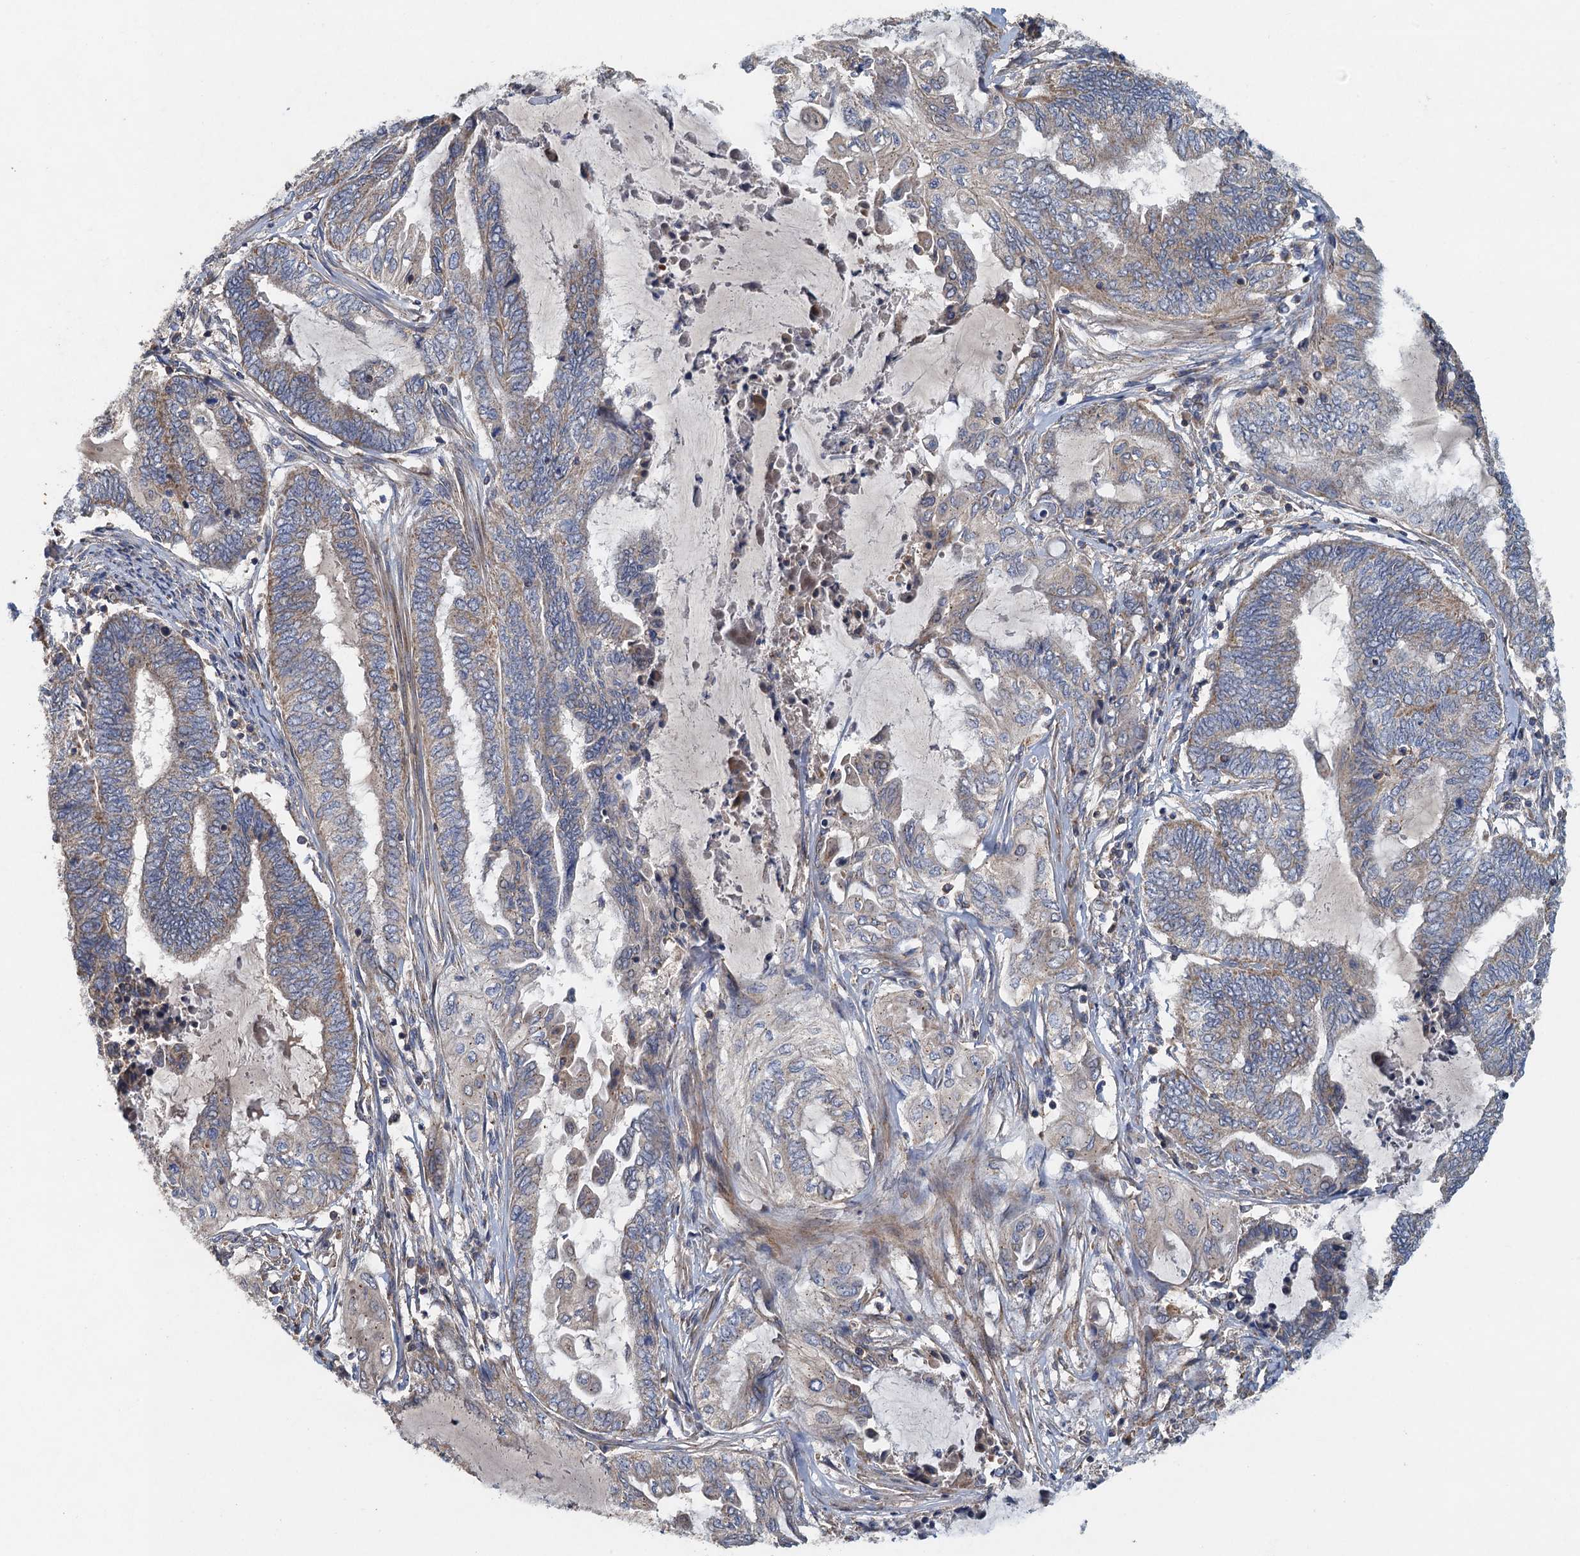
{"staining": {"intensity": "weak", "quantity": "25%-75%", "location": "cytoplasmic/membranous"}, "tissue": "endometrial cancer", "cell_type": "Tumor cells", "image_type": "cancer", "snomed": [{"axis": "morphology", "description": "Adenocarcinoma, NOS"}, {"axis": "topography", "description": "Uterus"}, {"axis": "topography", "description": "Endometrium"}], "caption": "Protein staining of endometrial cancer (adenocarcinoma) tissue exhibits weak cytoplasmic/membranous positivity in about 25%-75% of tumor cells.", "gene": "BCS1L", "patient": {"sex": "female", "age": 70}}